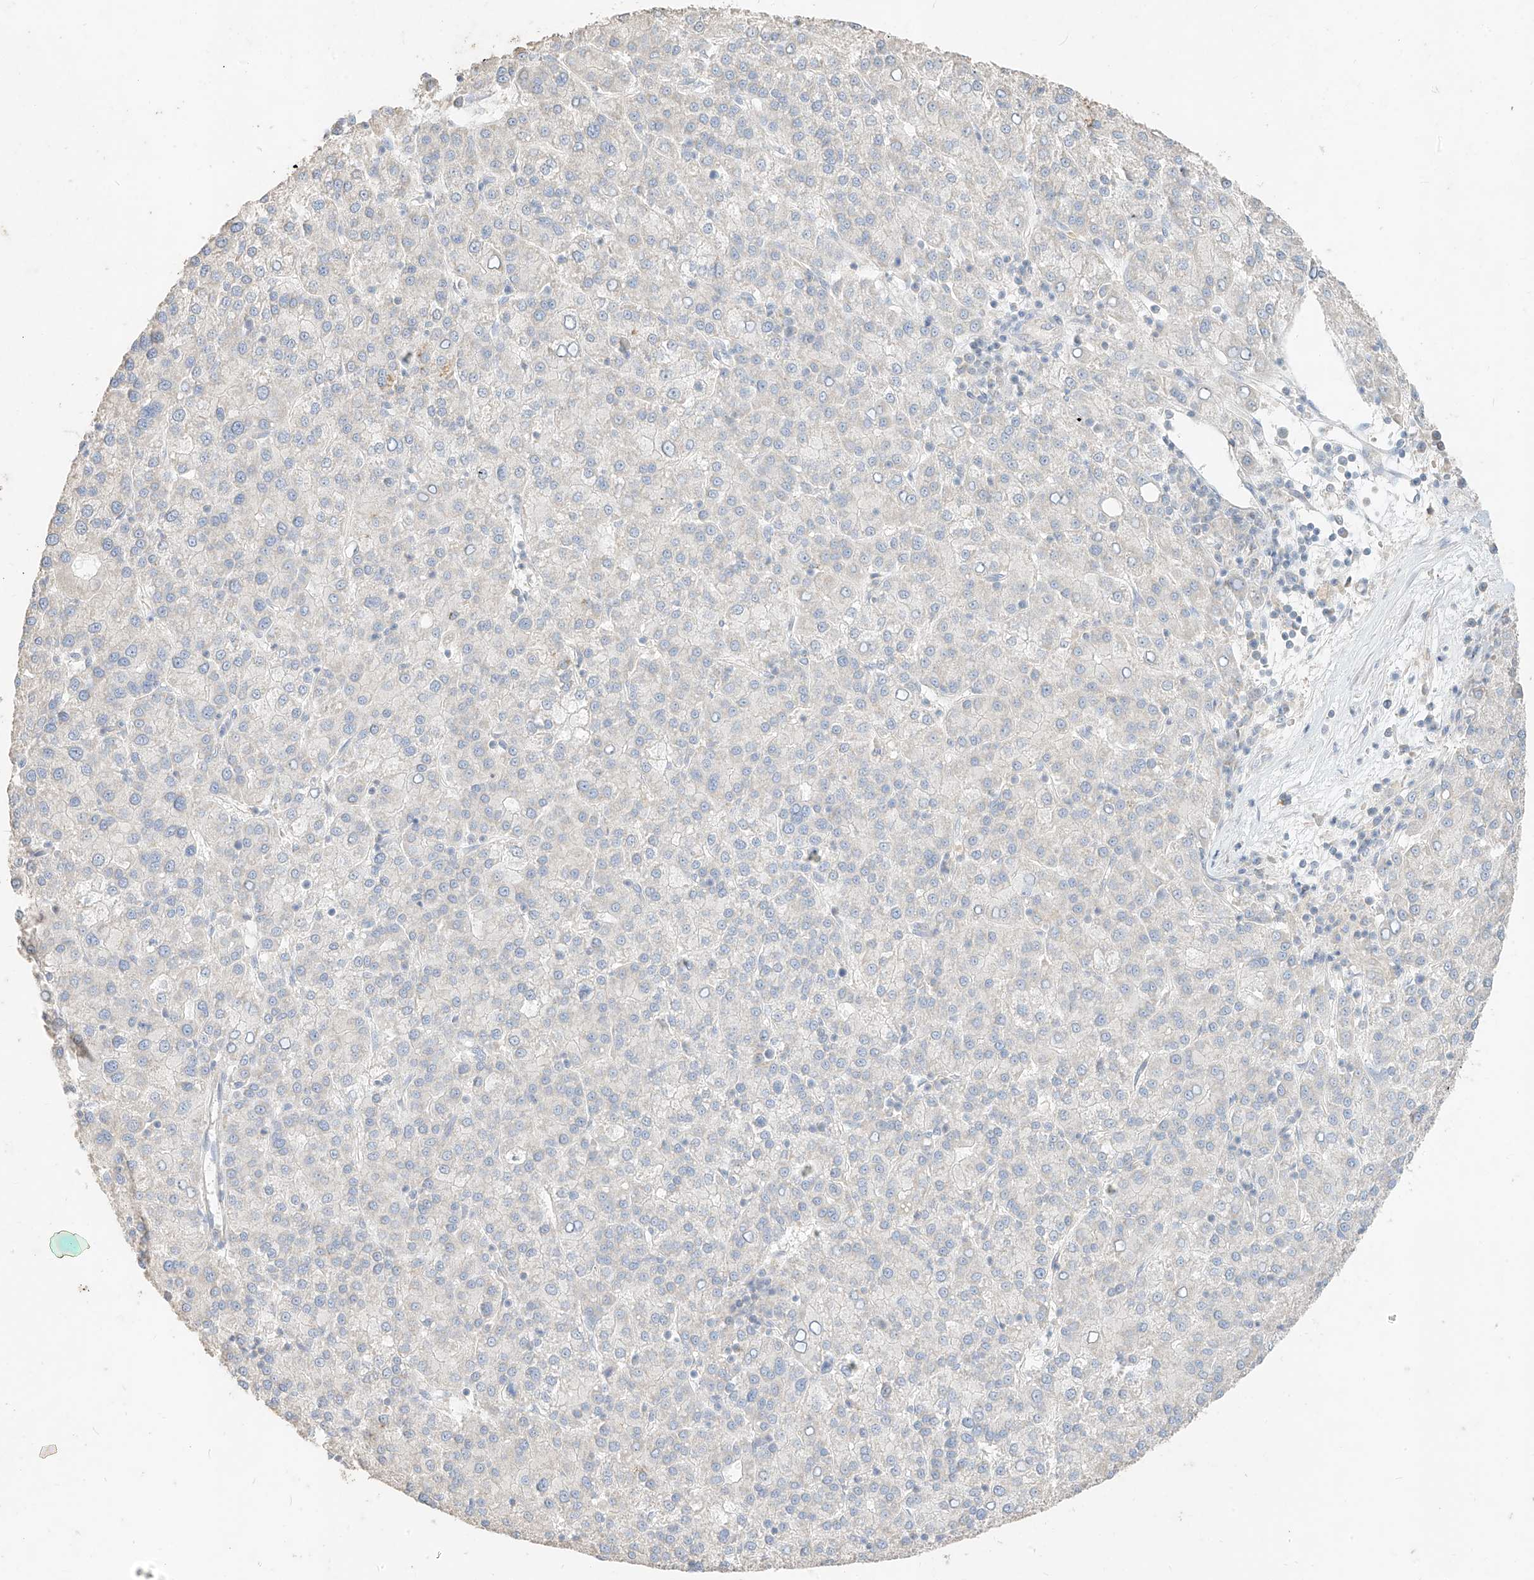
{"staining": {"intensity": "negative", "quantity": "none", "location": "none"}, "tissue": "liver cancer", "cell_type": "Tumor cells", "image_type": "cancer", "snomed": [{"axis": "morphology", "description": "Carcinoma, Hepatocellular, NOS"}, {"axis": "topography", "description": "Liver"}], "caption": "Tumor cells show no significant protein staining in liver hepatocellular carcinoma.", "gene": "ZZEF1", "patient": {"sex": "female", "age": 58}}